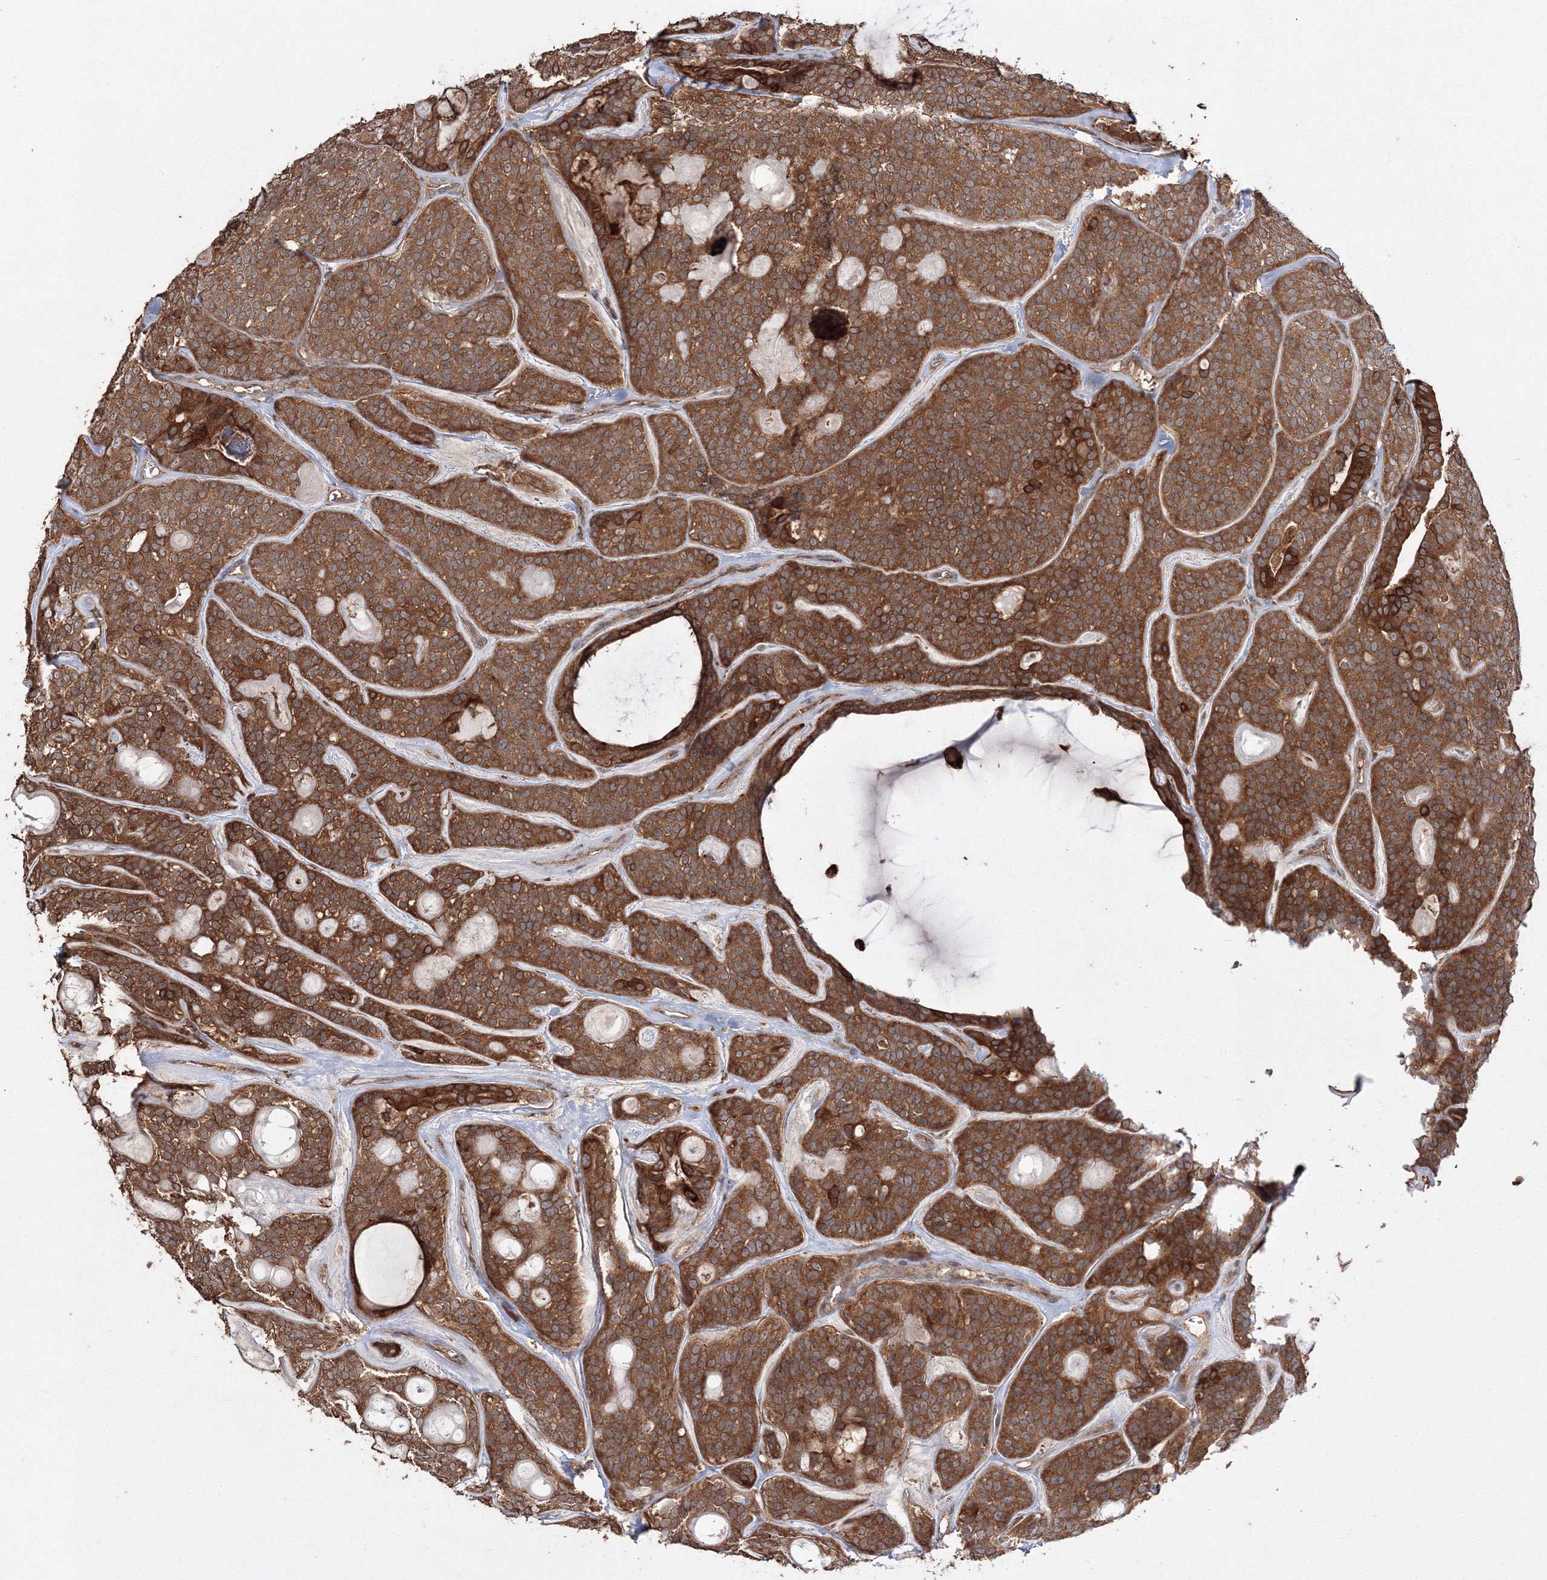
{"staining": {"intensity": "strong", "quantity": ">75%", "location": "cytoplasmic/membranous"}, "tissue": "head and neck cancer", "cell_type": "Tumor cells", "image_type": "cancer", "snomed": [{"axis": "morphology", "description": "Adenocarcinoma, NOS"}, {"axis": "topography", "description": "Head-Neck"}], "caption": "Adenocarcinoma (head and neck) stained with a protein marker shows strong staining in tumor cells.", "gene": "DDO", "patient": {"sex": "male", "age": 66}}